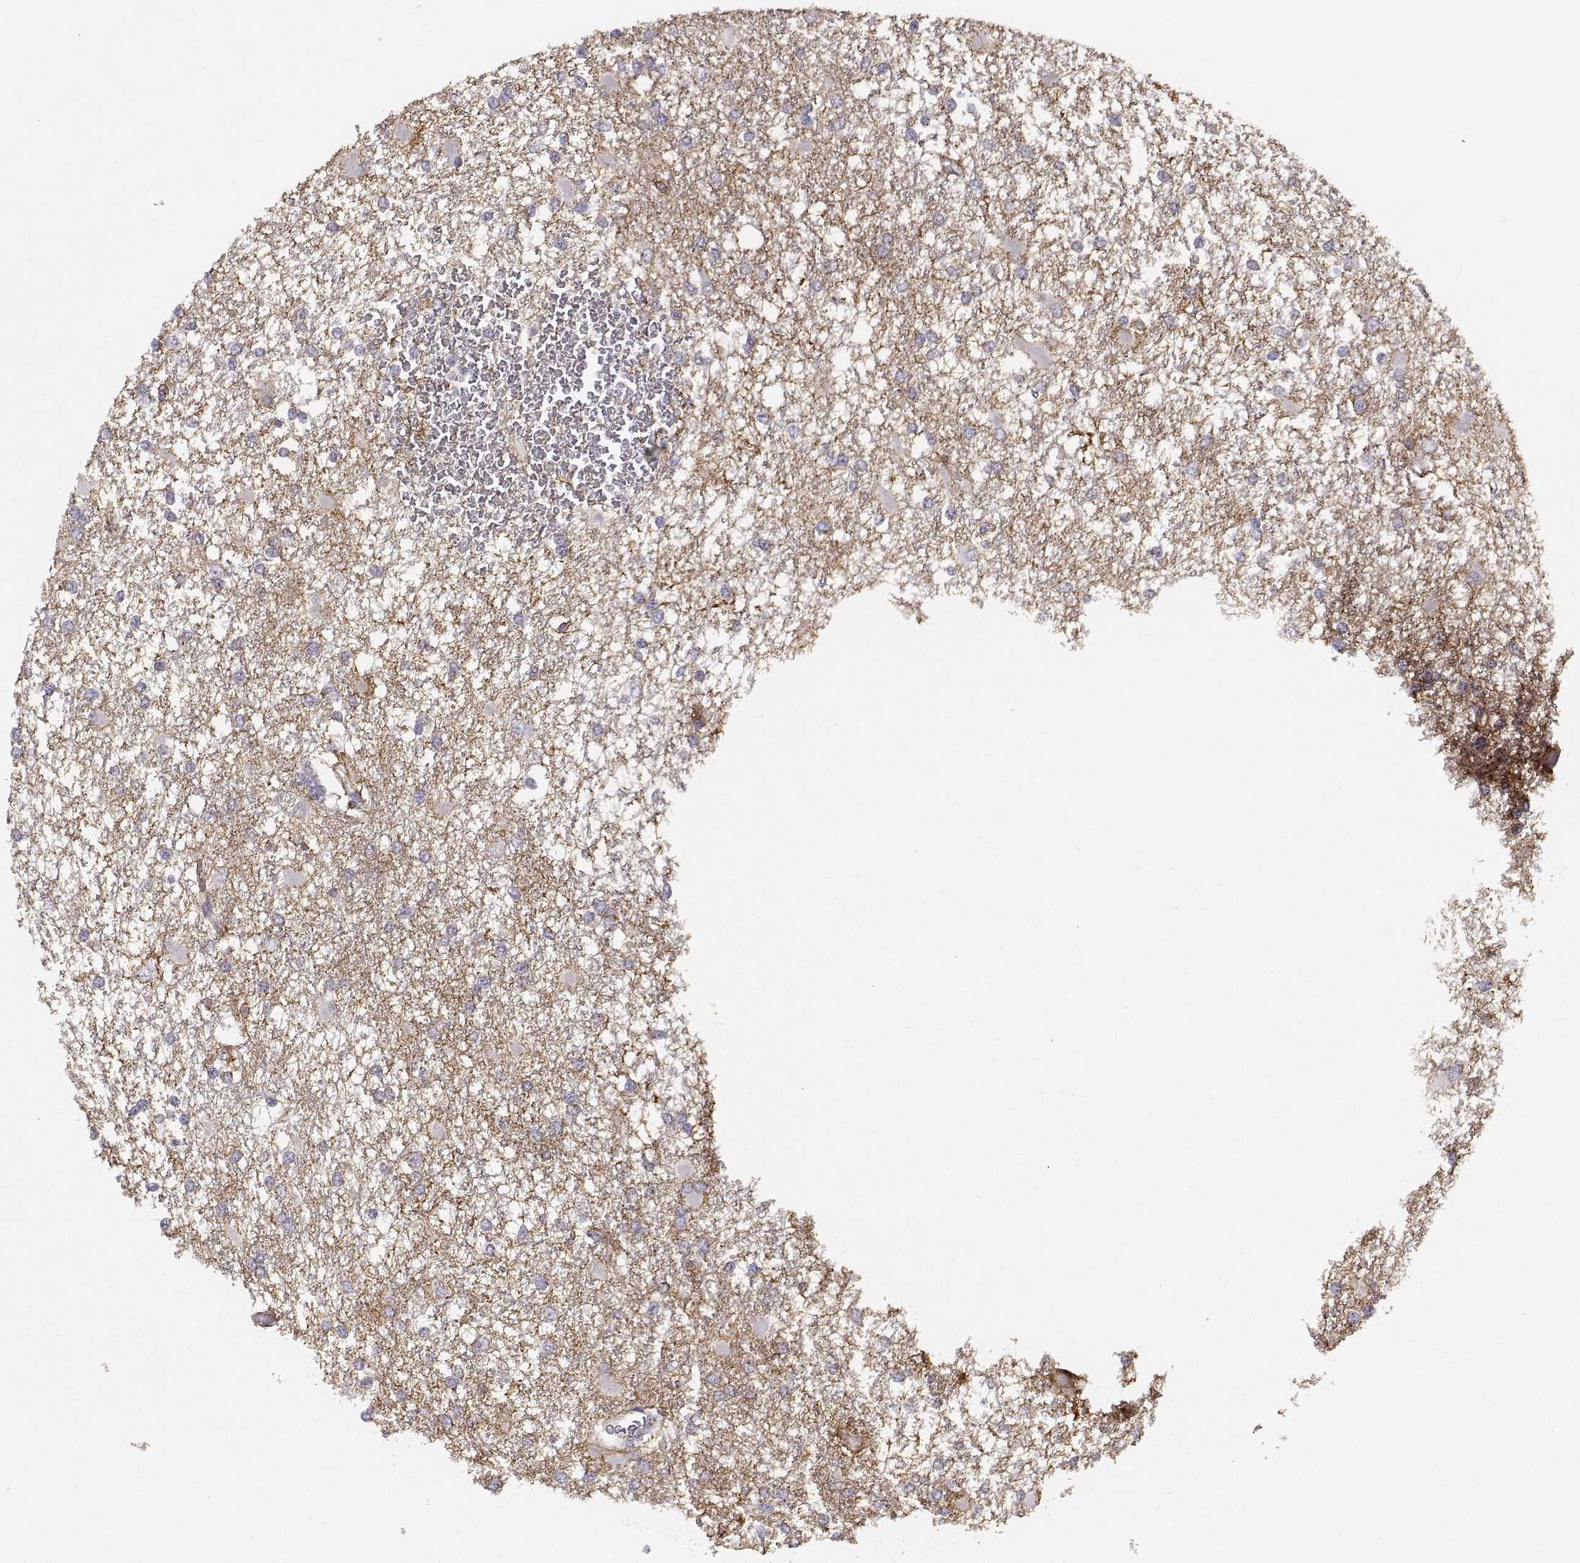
{"staining": {"intensity": "negative", "quantity": "none", "location": "none"}, "tissue": "glioma", "cell_type": "Tumor cells", "image_type": "cancer", "snomed": [{"axis": "morphology", "description": "Glioma, malignant, High grade"}, {"axis": "topography", "description": "Cerebral cortex"}], "caption": "Micrograph shows no significant protein expression in tumor cells of glioma. Nuclei are stained in blue.", "gene": "CDH2", "patient": {"sex": "male", "age": 79}}